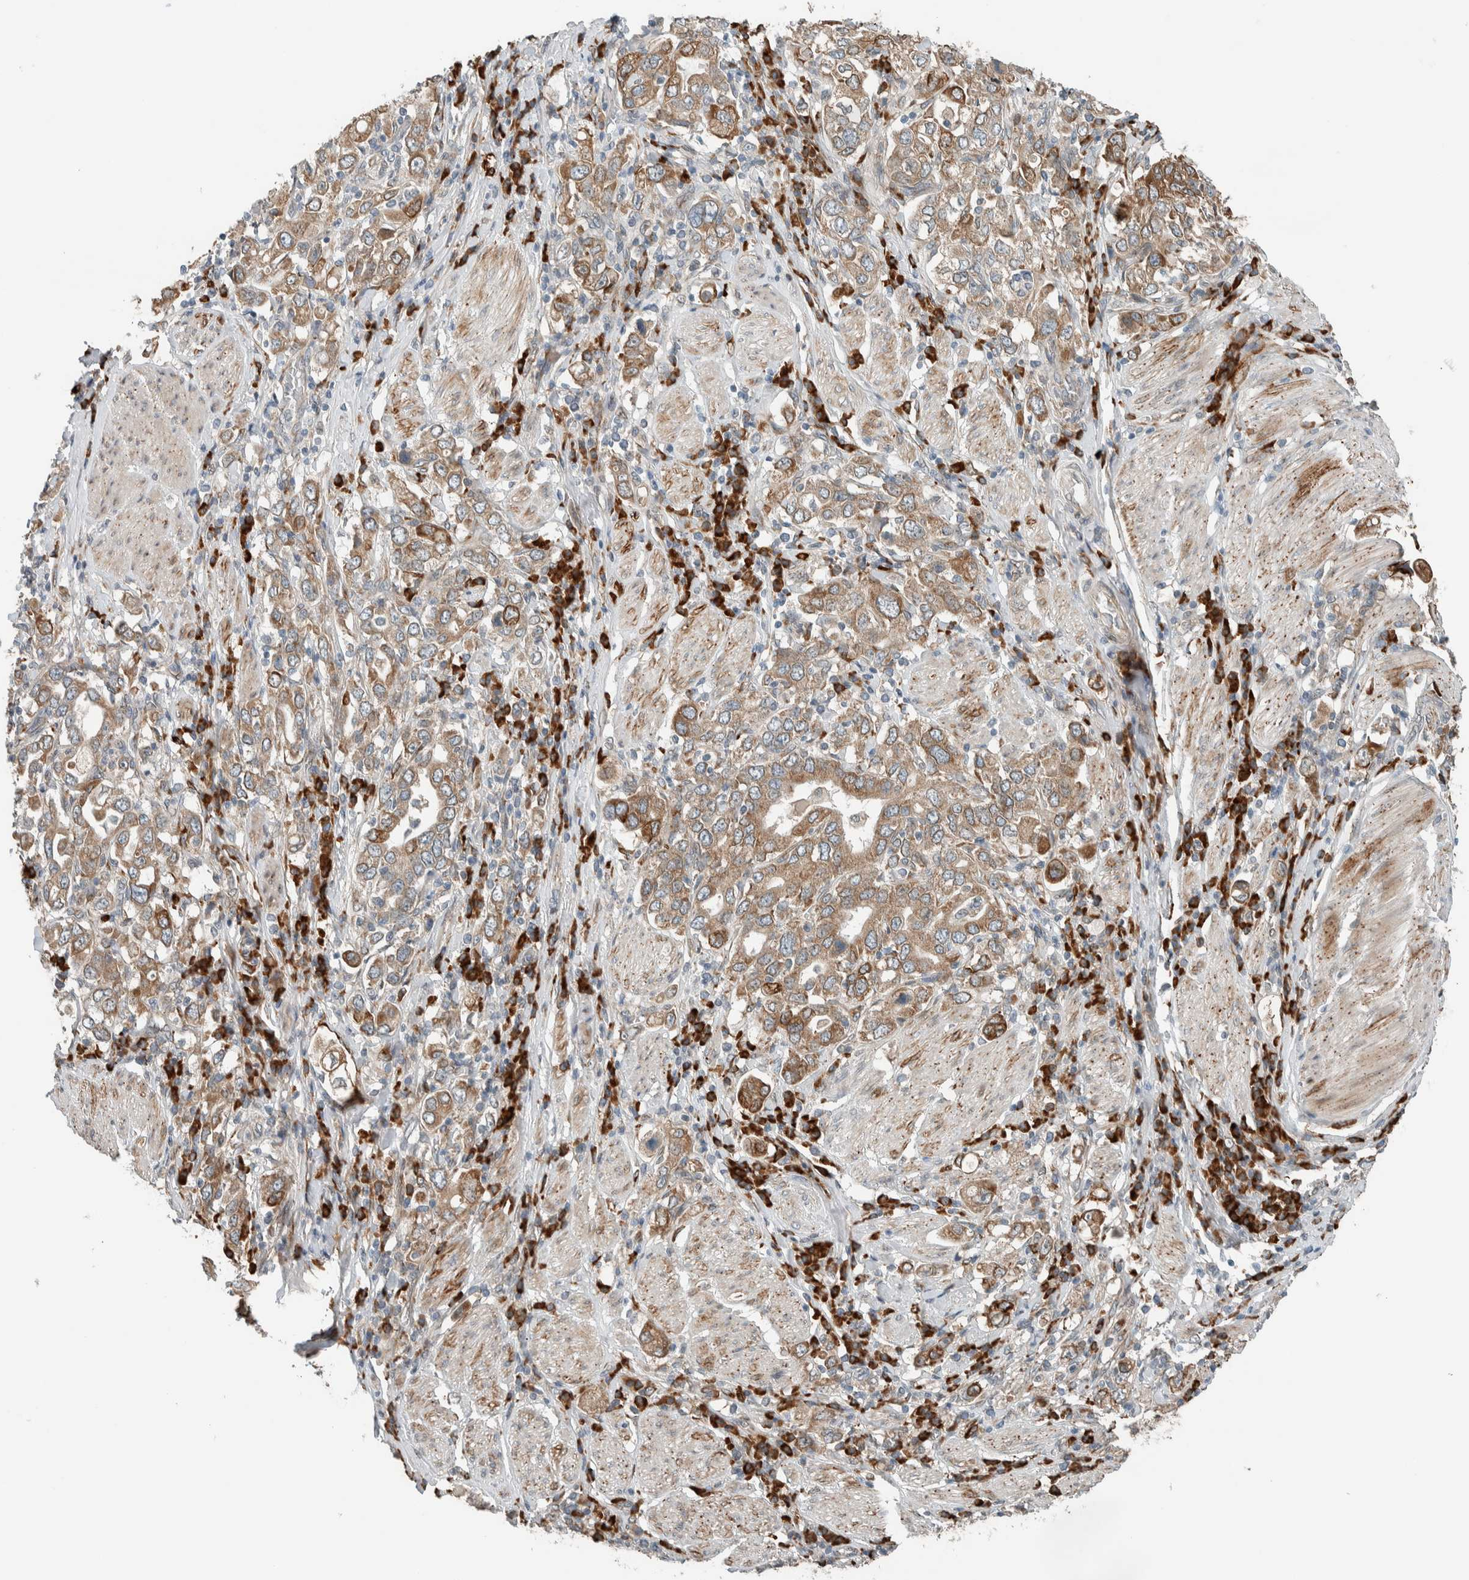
{"staining": {"intensity": "moderate", "quantity": ">75%", "location": "cytoplasmic/membranous"}, "tissue": "stomach cancer", "cell_type": "Tumor cells", "image_type": "cancer", "snomed": [{"axis": "morphology", "description": "Adenocarcinoma, NOS"}, {"axis": "topography", "description": "Stomach, upper"}], "caption": "A medium amount of moderate cytoplasmic/membranous positivity is identified in approximately >75% of tumor cells in stomach cancer (adenocarcinoma) tissue.", "gene": "CTBP2", "patient": {"sex": "male", "age": 62}}